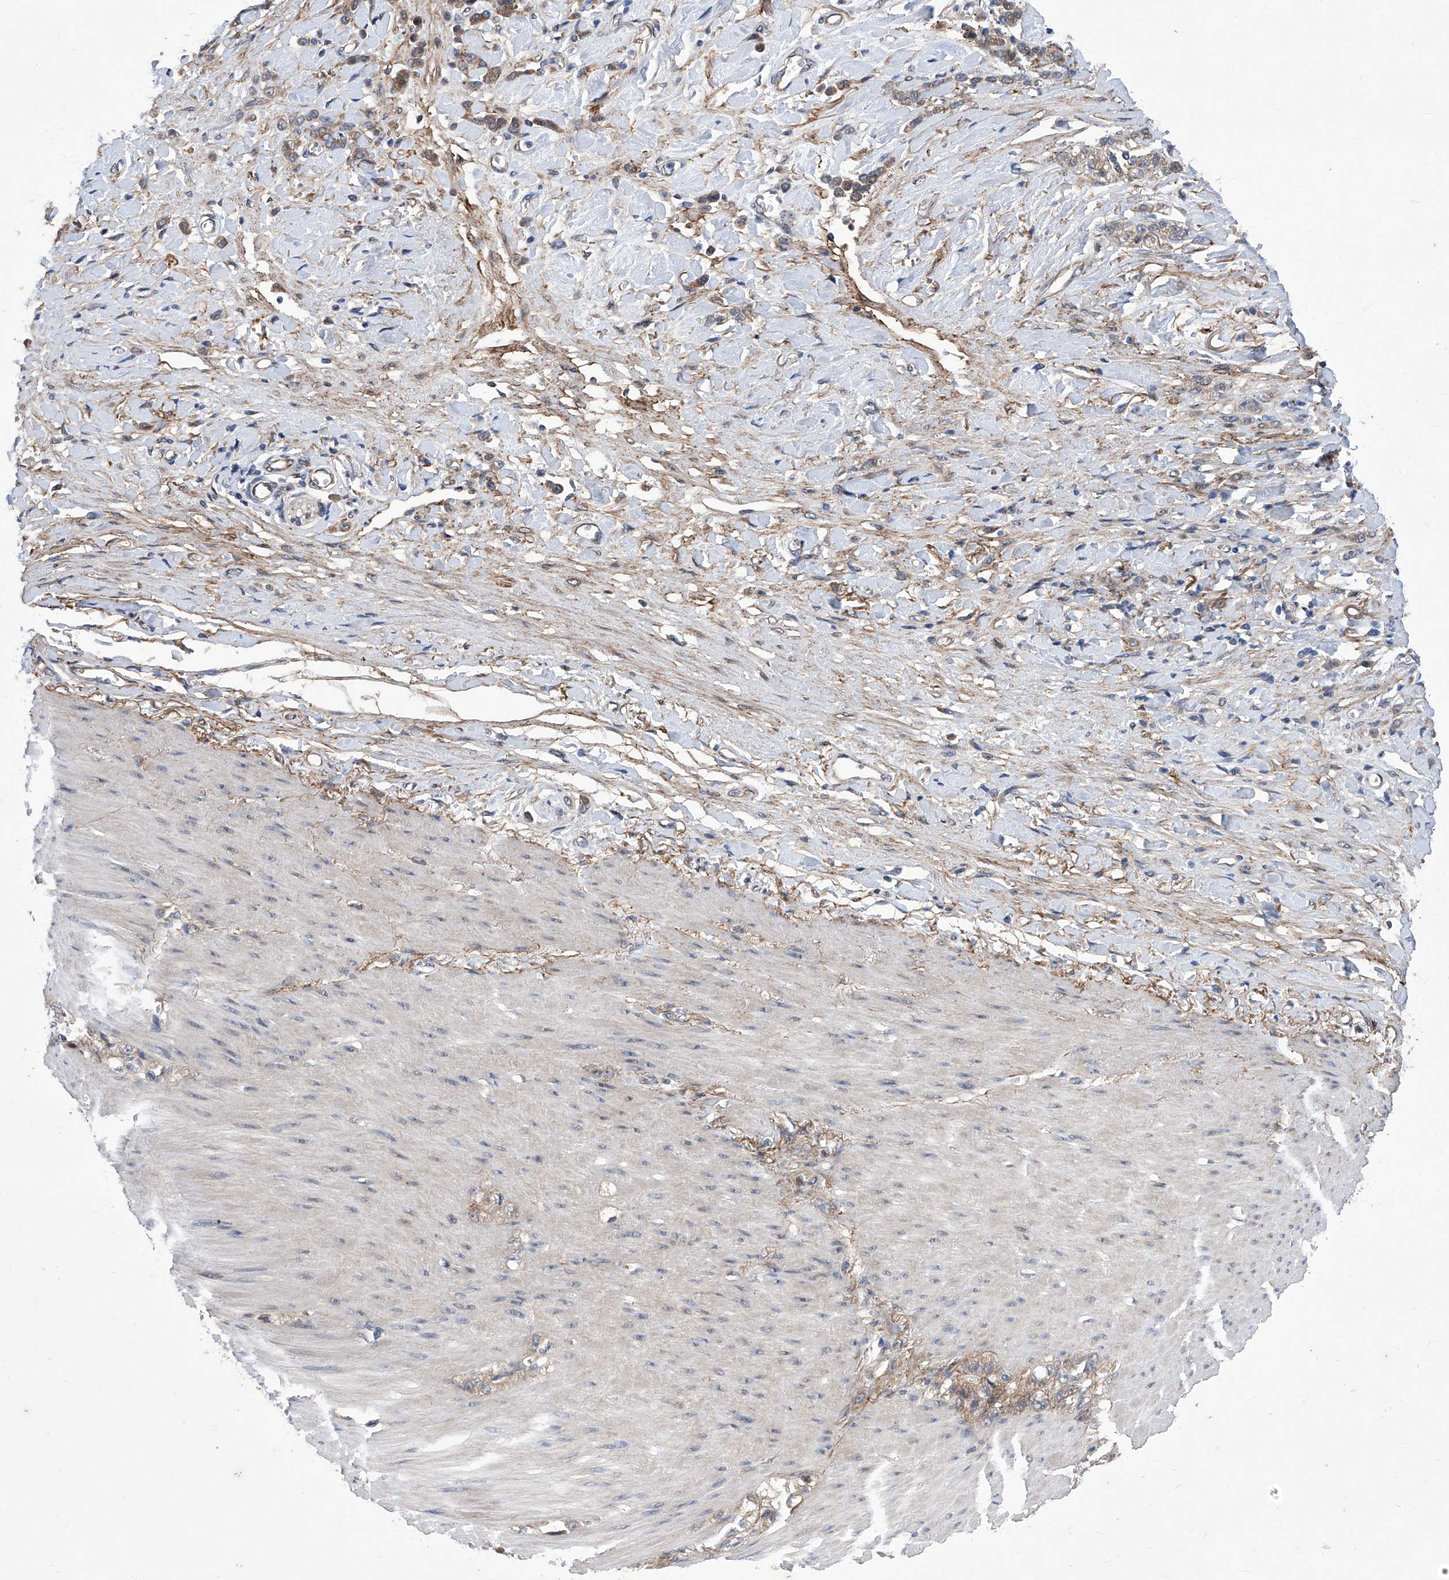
{"staining": {"intensity": "weak", "quantity": ">75%", "location": "cytoplasmic/membranous"}, "tissue": "stomach cancer", "cell_type": "Tumor cells", "image_type": "cancer", "snomed": [{"axis": "morphology", "description": "Normal tissue, NOS"}, {"axis": "morphology", "description": "Adenocarcinoma, NOS"}, {"axis": "topography", "description": "Stomach"}], "caption": "IHC image of adenocarcinoma (stomach) stained for a protein (brown), which demonstrates low levels of weak cytoplasmic/membranous staining in approximately >75% of tumor cells.", "gene": "KTI12", "patient": {"sex": "male", "age": 82}}